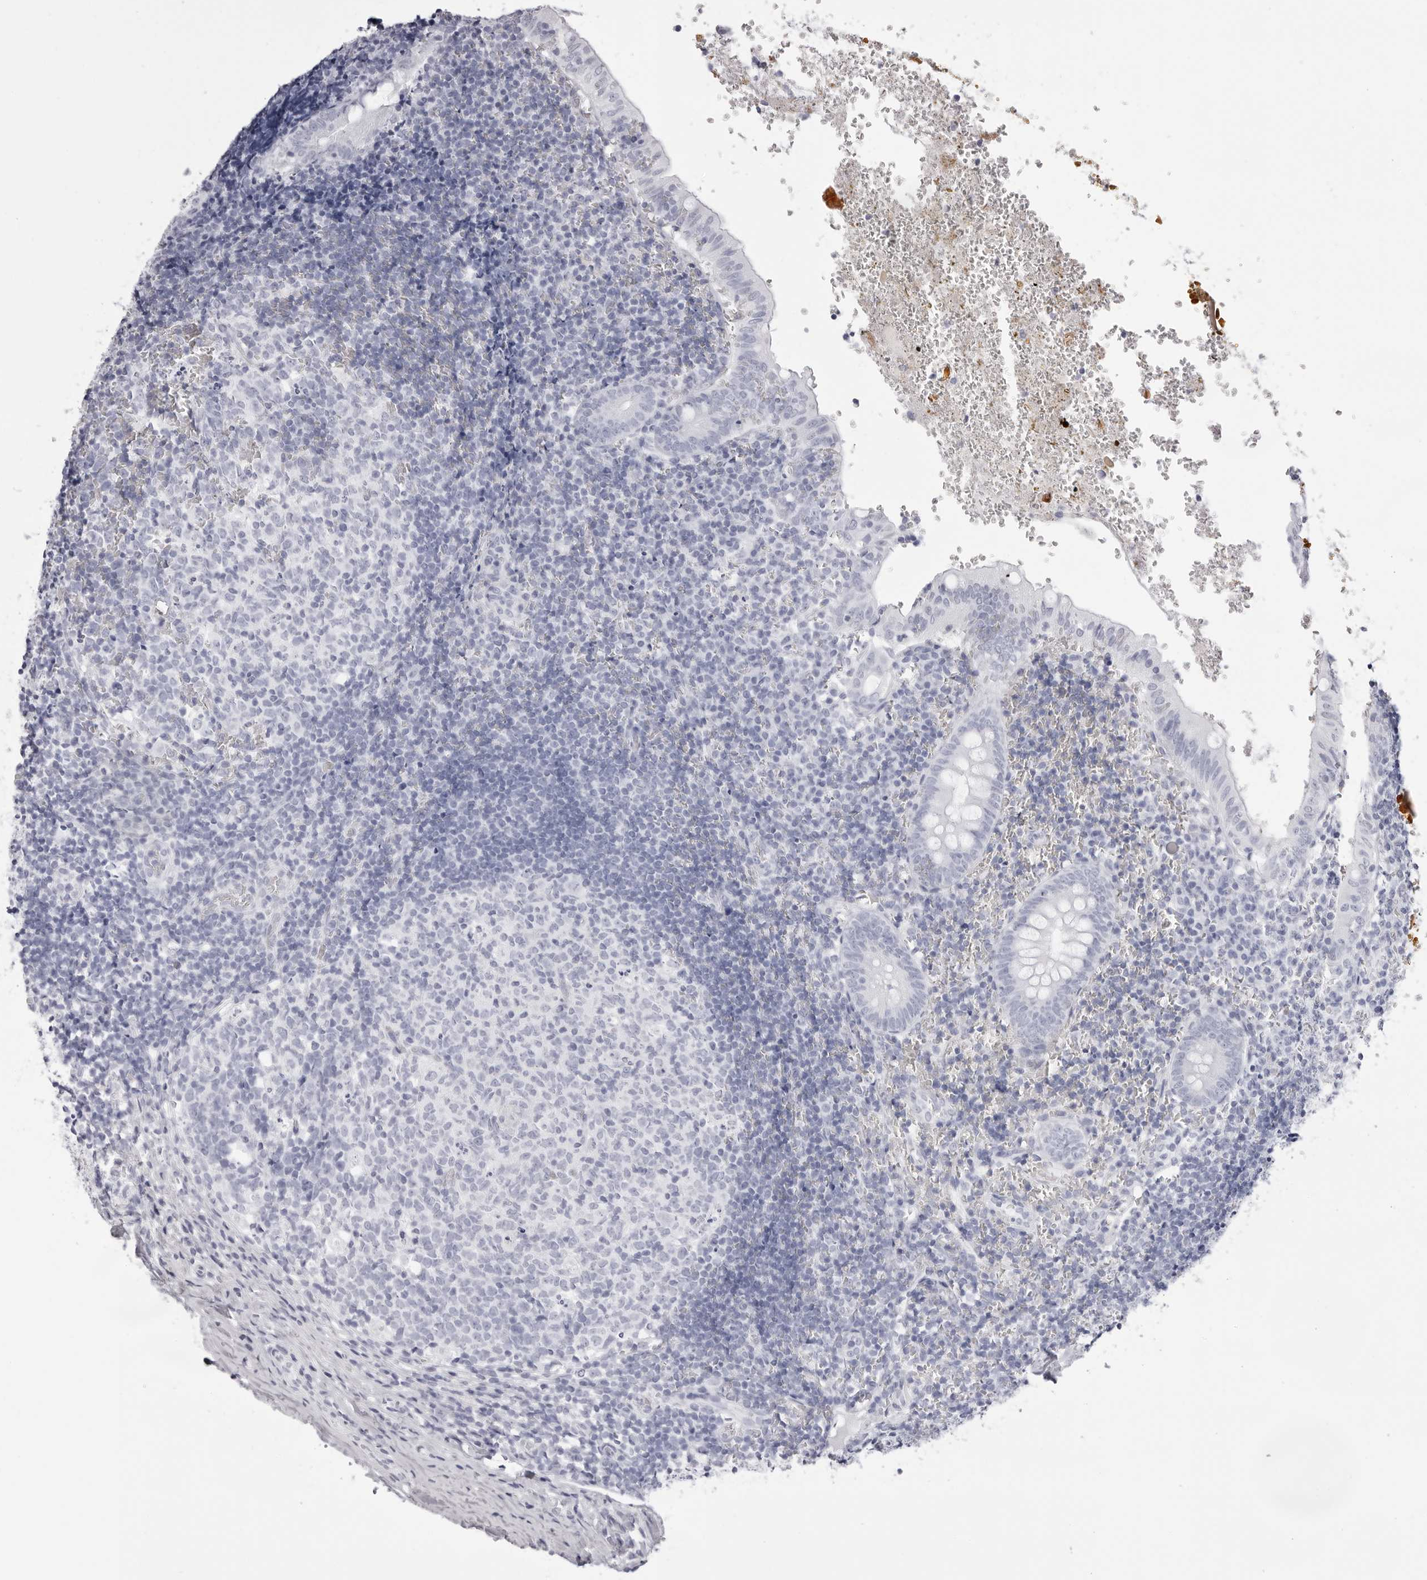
{"staining": {"intensity": "negative", "quantity": "none", "location": "none"}, "tissue": "appendix", "cell_type": "Glandular cells", "image_type": "normal", "snomed": [{"axis": "morphology", "description": "Normal tissue, NOS"}, {"axis": "topography", "description": "Appendix"}], "caption": "An image of appendix stained for a protein exhibits no brown staining in glandular cells.", "gene": "TMOD4", "patient": {"sex": "male", "age": 8}}